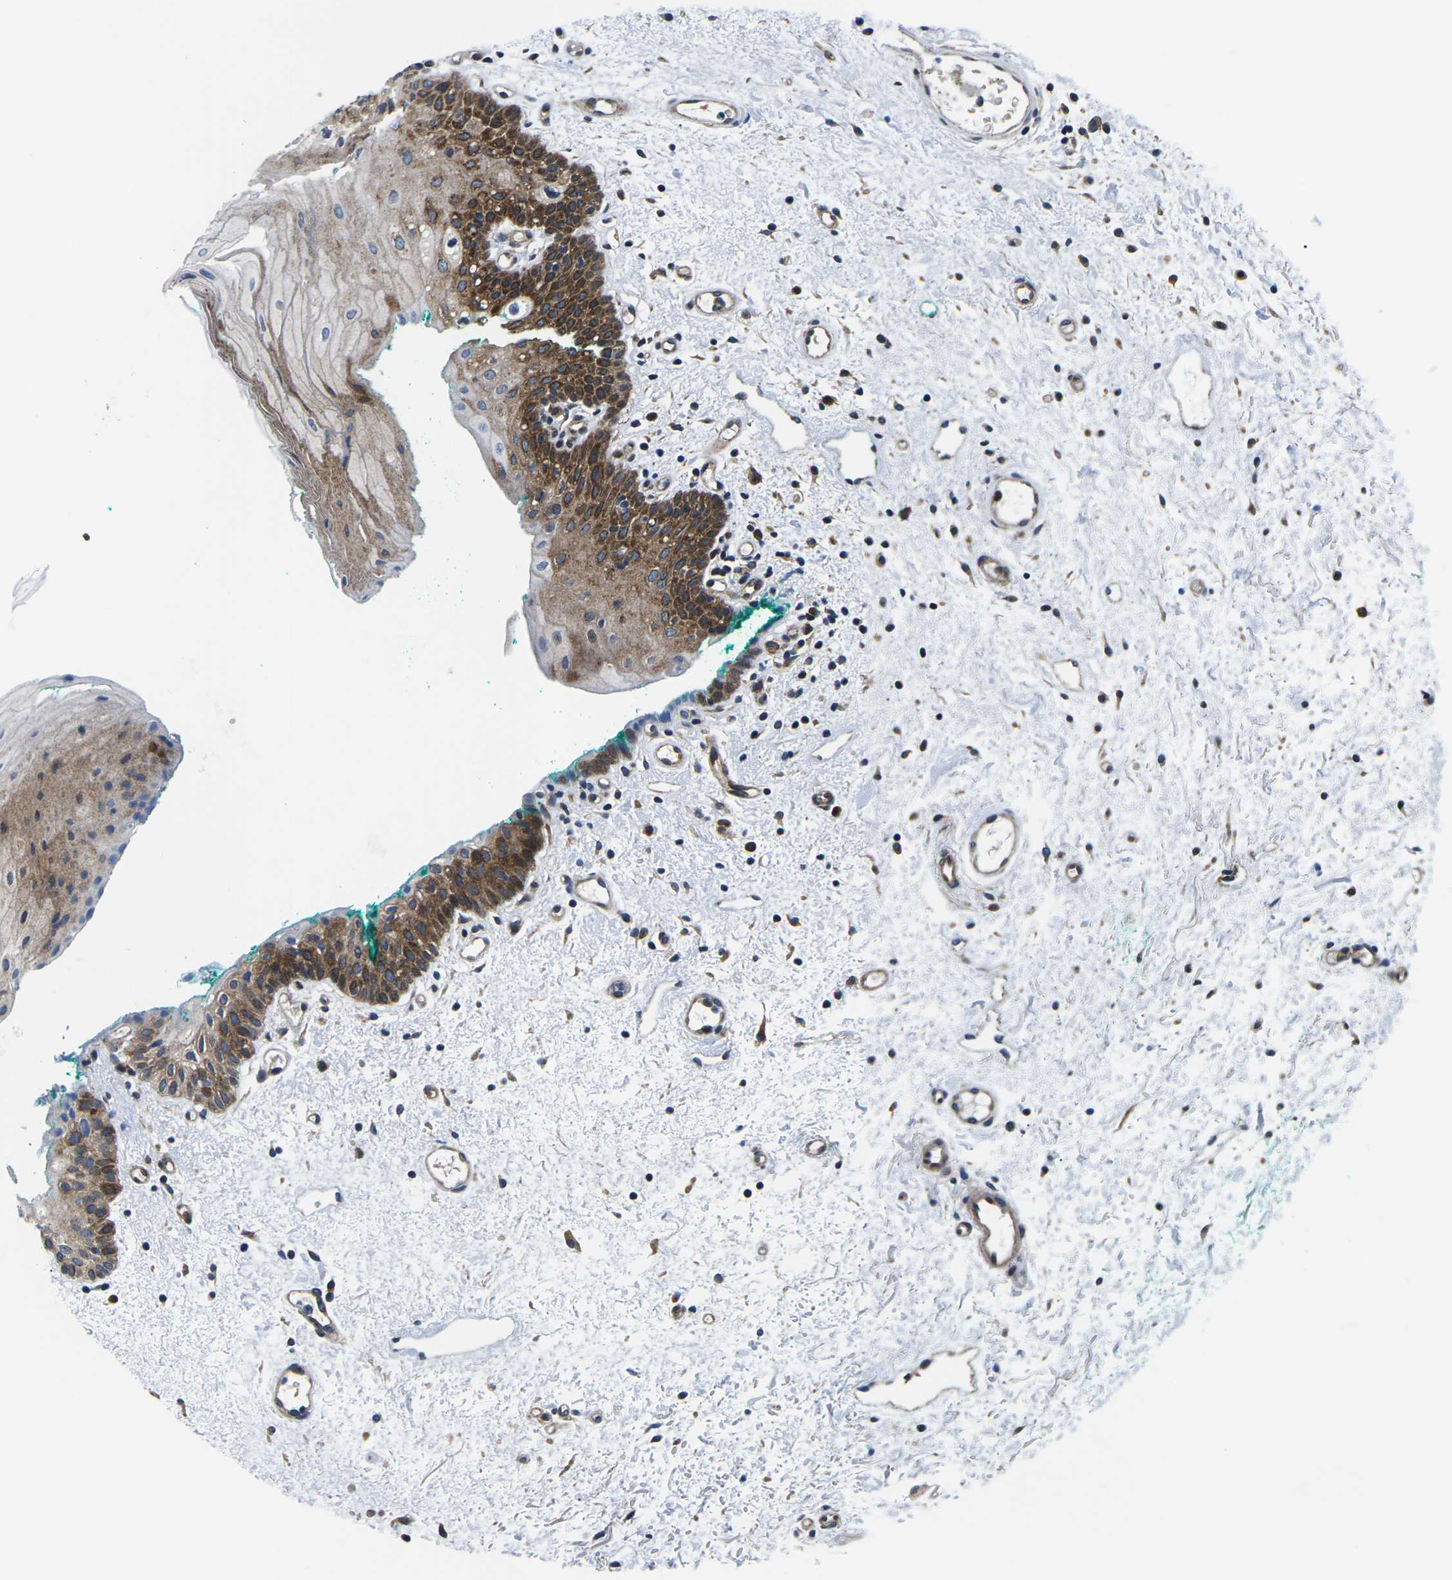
{"staining": {"intensity": "strong", "quantity": ">75%", "location": "cytoplasmic/membranous"}, "tissue": "oral mucosa", "cell_type": "Squamous epithelial cells", "image_type": "normal", "snomed": [{"axis": "morphology", "description": "Normal tissue, NOS"}, {"axis": "morphology", "description": "Squamous cell carcinoma, NOS"}, {"axis": "topography", "description": "Oral tissue"}, {"axis": "topography", "description": "Salivary gland"}, {"axis": "topography", "description": "Head-Neck"}], "caption": "Immunohistochemistry (DAB) staining of unremarkable human oral mucosa shows strong cytoplasmic/membranous protein positivity in approximately >75% of squamous epithelial cells.", "gene": "EIF4E", "patient": {"sex": "female", "age": 62}}